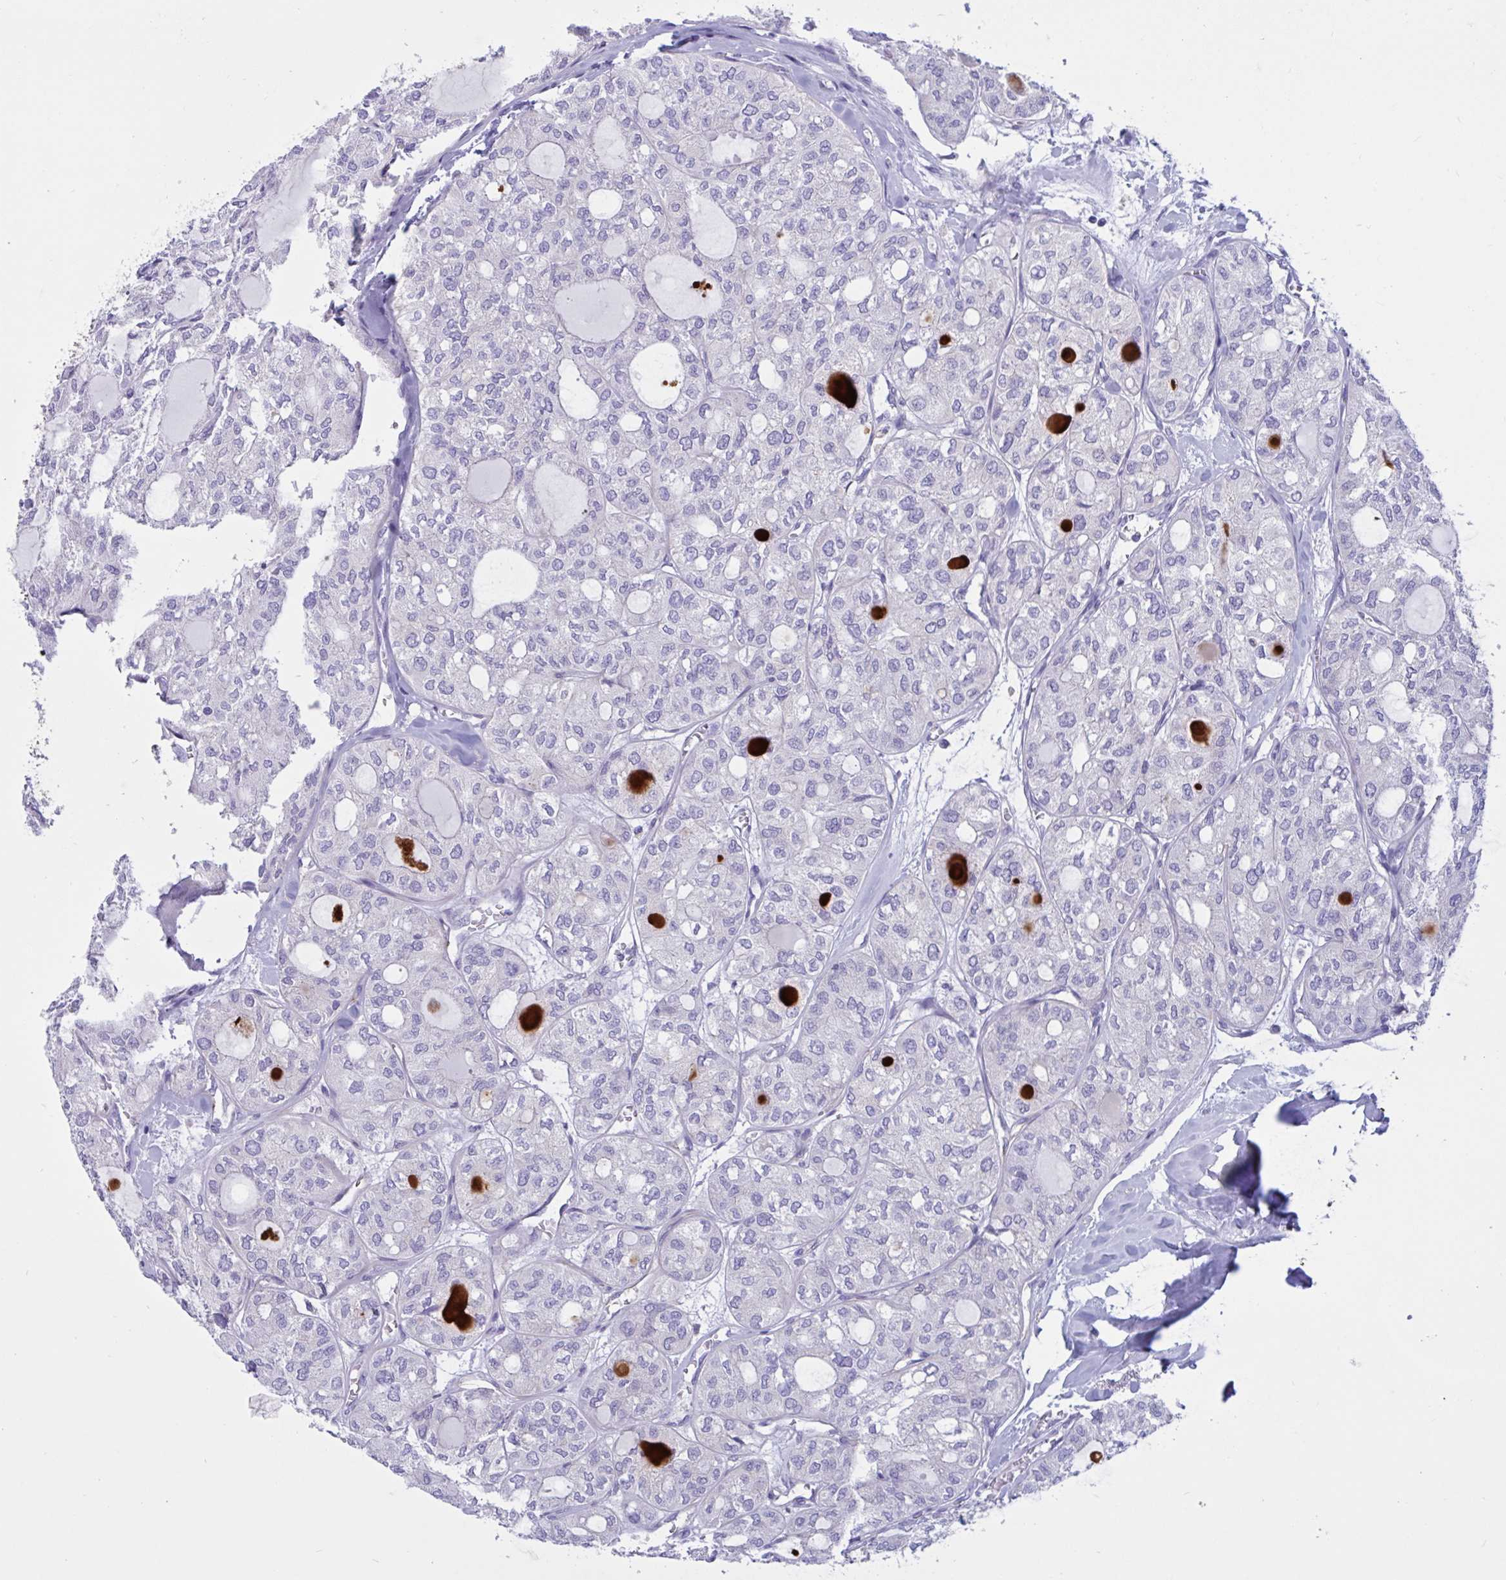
{"staining": {"intensity": "negative", "quantity": "none", "location": "none"}, "tissue": "thyroid cancer", "cell_type": "Tumor cells", "image_type": "cancer", "snomed": [{"axis": "morphology", "description": "Follicular adenoma carcinoma, NOS"}, {"axis": "topography", "description": "Thyroid gland"}], "caption": "Immunohistochemical staining of human thyroid follicular adenoma carcinoma shows no significant expression in tumor cells.", "gene": "RPL22L1", "patient": {"sex": "male", "age": 75}}